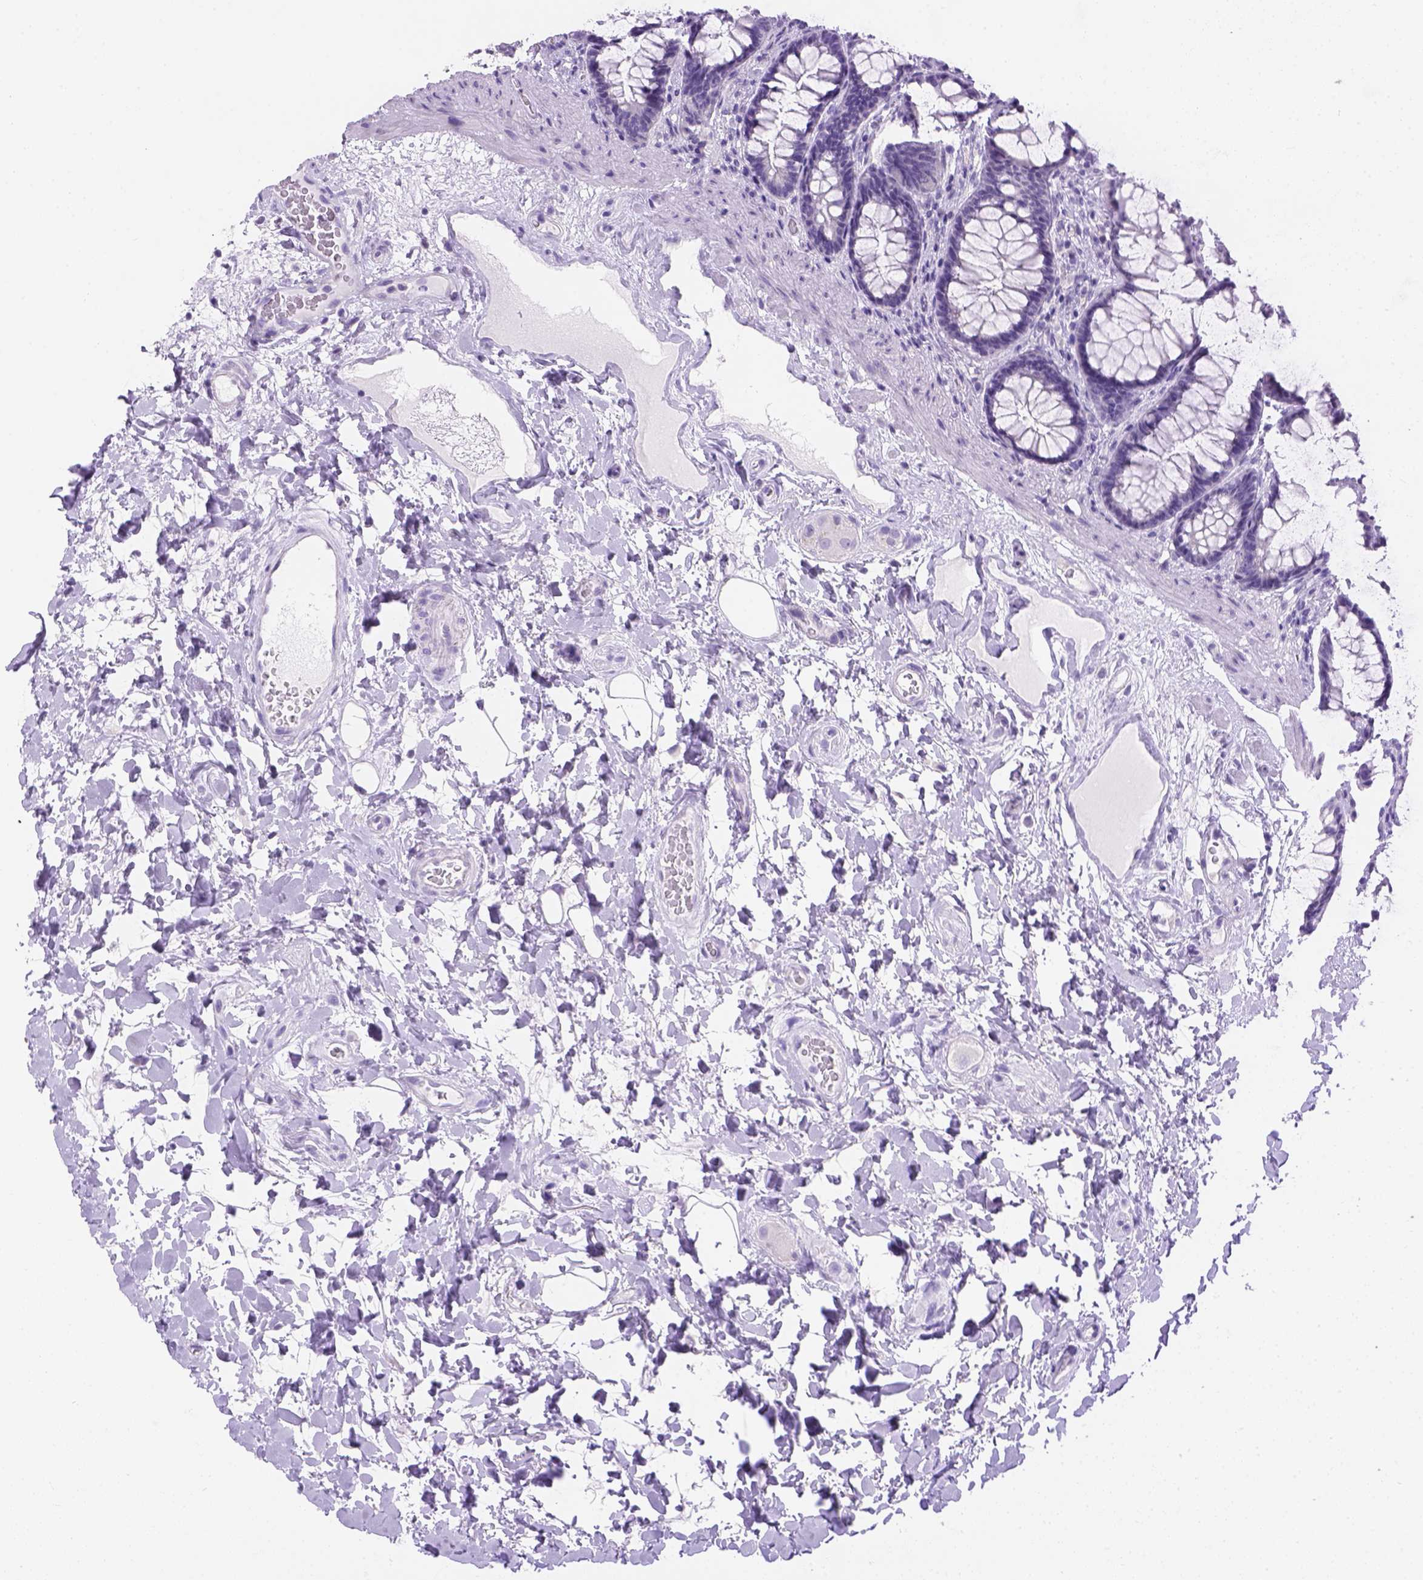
{"staining": {"intensity": "negative", "quantity": "none", "location": "none"}, "tissue": "rectum", "cell_type": "Glandular cells", "image_type": "normal", "snomed": [{"axis": "morphology", "description": "Normal tissue, NOS"}, {"axis": "topography", "description": "Rectum"}], "caption": "Glandular cells are negative for brown protein staining in benign rectum. Nuclei are stained in blue.", "gene": "TMEM38A", "patient": {"sex": "male", "age": 72}}